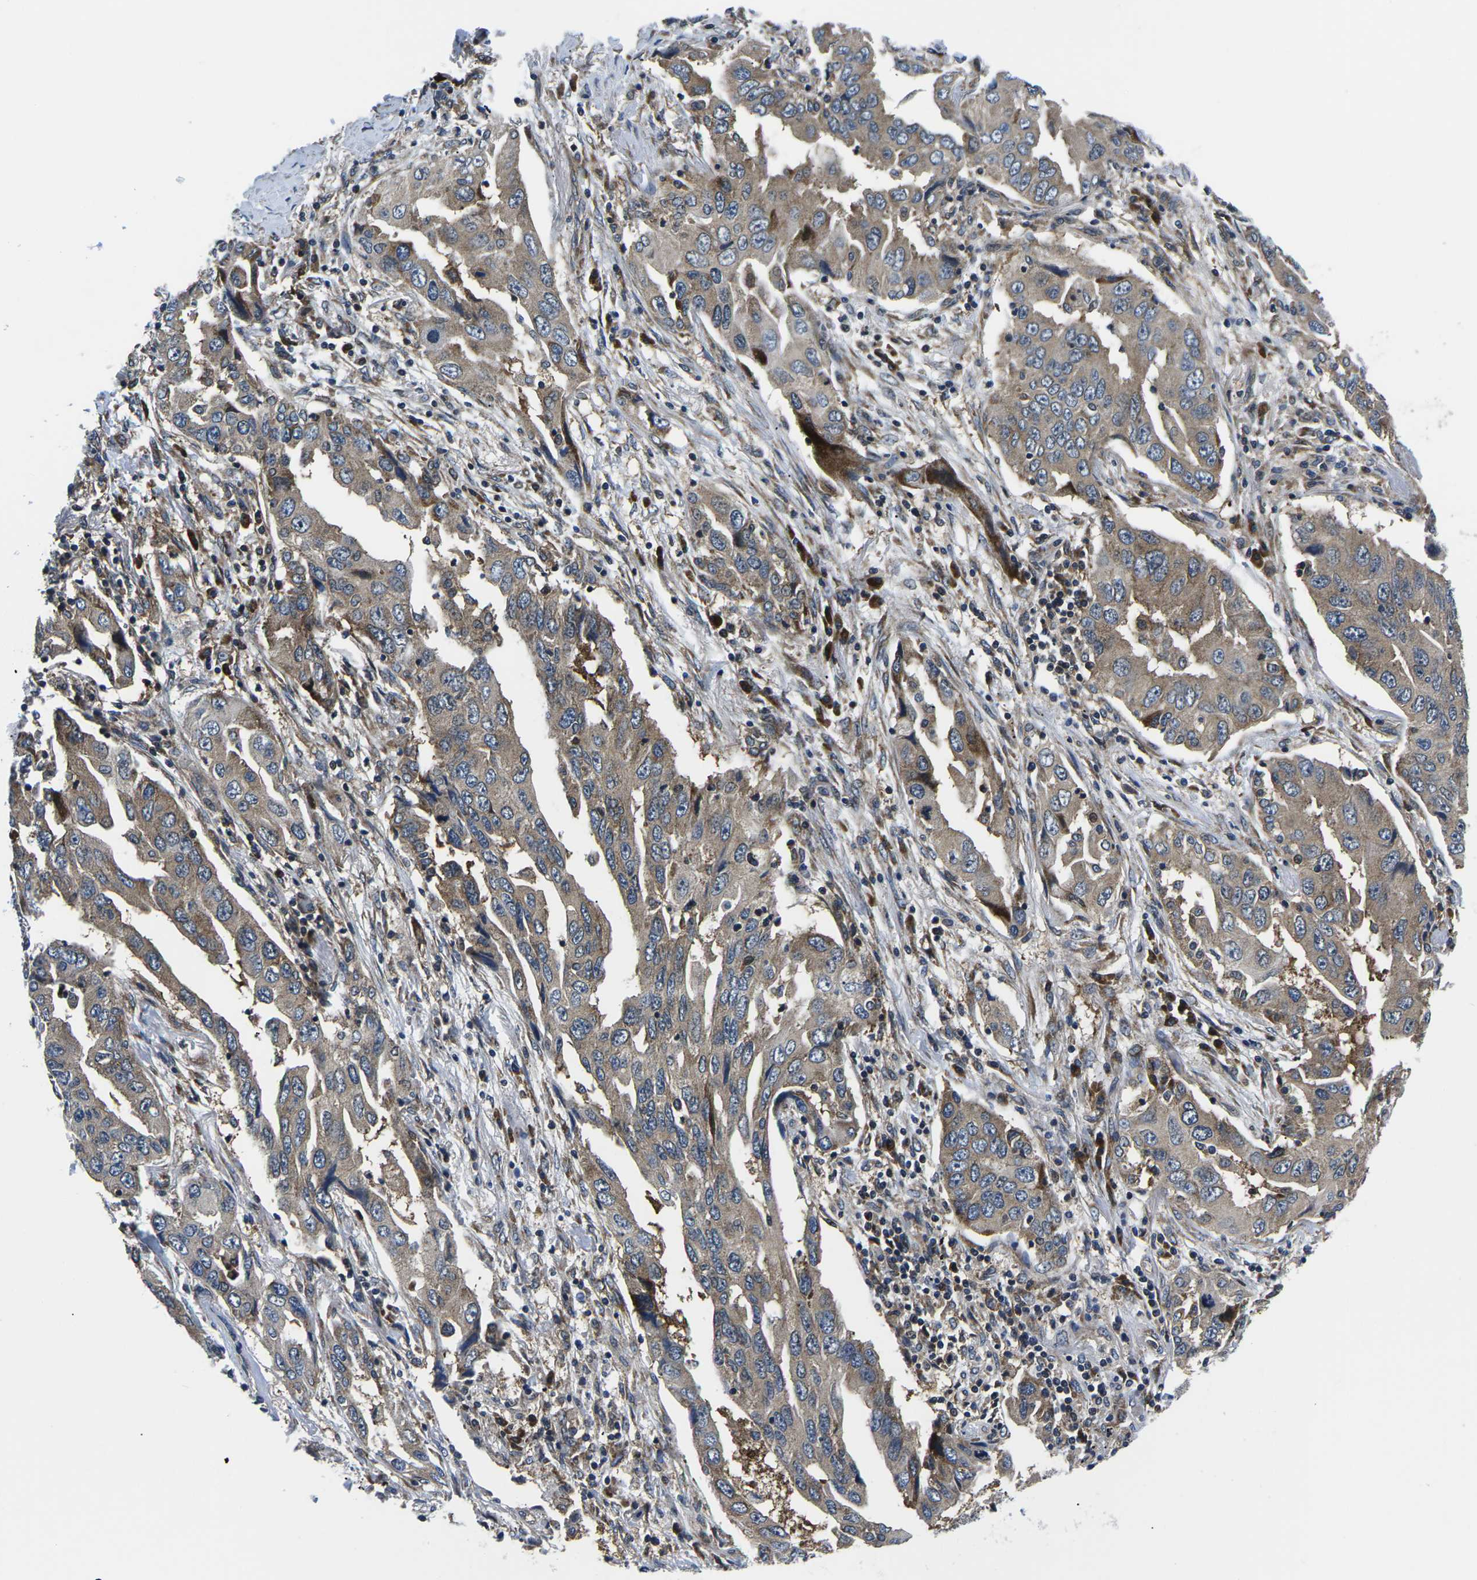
{"staining": {"intensity": "weak", "quantity": ">75%", "location": "cytoplasmic/membranous"}, "tissue": "lung cancer", "cell_type": "Tumor cells", "image_type": "cancer", "snomed": [{"axis": "morphology", "description": "Adenocarcinoma, NOS"}, {"axis": "topography", "description": "Lung"}], "caption": "Approximately >75% of tumor cells in adenocarcinoma (lung) exhibit weak cytoplasmic/membranous protein expression as visualized by brown immunohistochemical staining.", "gene": "EIF4E", "patient": {"sex": "female", "age": 65}}